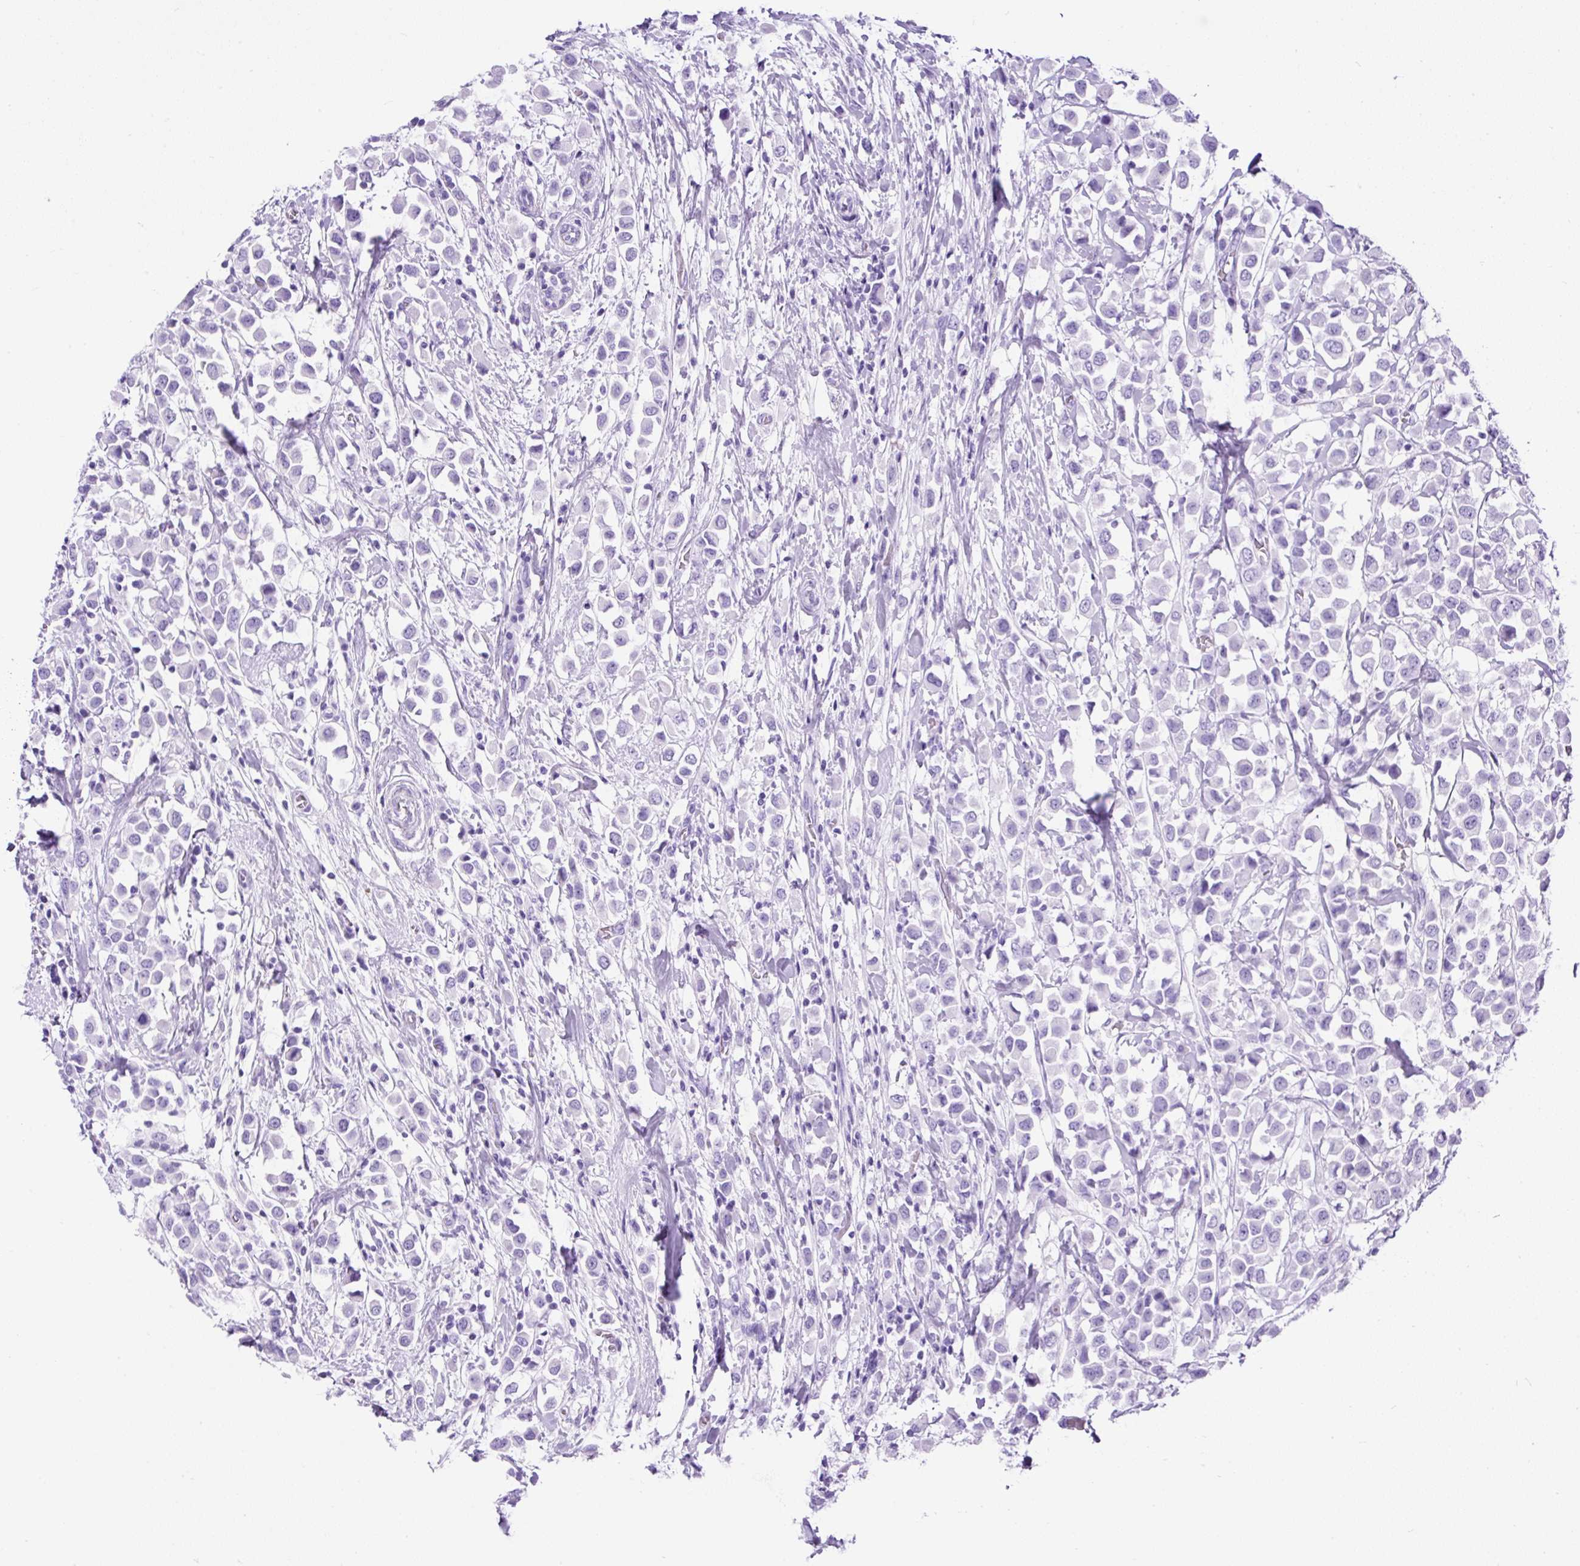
{"staining": {"intensity": "negative", "quantity": "none", "location": "none"}, "tissue": "breast cancer", "cell_type": "Tumor cells", "image_type": "cancer", "snomed": [{"axis": "morphology", "description": "Duct carcinoma"}, {"axis": "topography", "description": "Breast"}], "caption": "High magnification brightfield microscopy of intraductal carcinoma (breast) stained with DAB (3,3'-diaminobenzidine) (brown) and counterstained with hematoxylin (blue): tumor cells show no significant expression. Nuclei are stained in blue.", "gene": "CEL", "patient": {"sex": "female", "age": 61}}